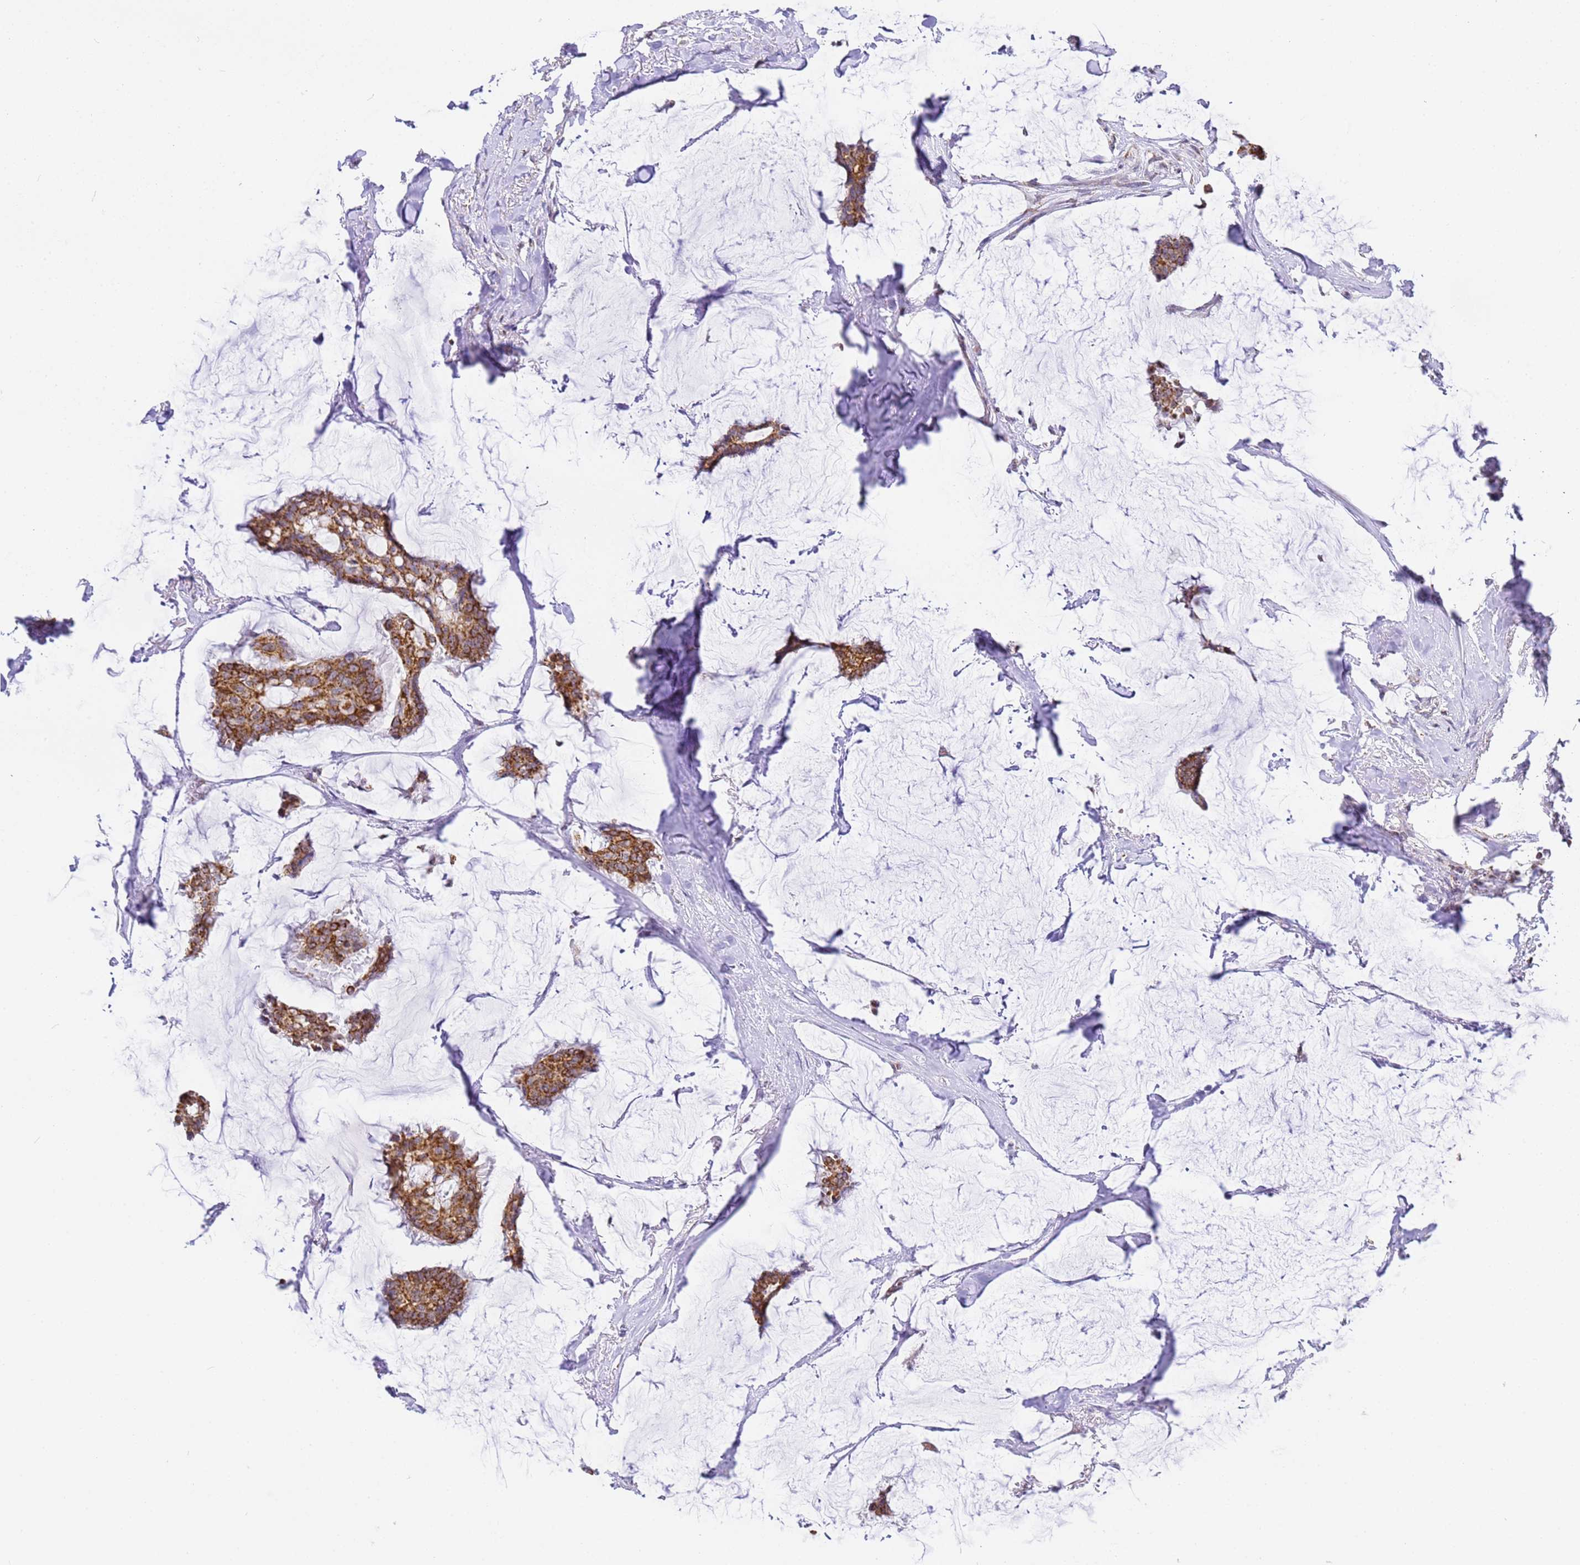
{"staining": {"intensity": "strong", "quantity": ">75%", "location": "cytoplasmic/membranous"}, "tissue": "breast cancer", "cell_type": "Tumor cells", "image_type": "cancer", "snomed": [{"axis": "morphology", "description": "Duct carcinoma"}, {"axis": "topography", "description": "Breast"}], "caption": "Protein expression analysis of human intraductal carcinoma (breast) reveals strong cytoplasmic/membranous staining in about >75% of tumor cells. The protein is shown in brown color, while the nuclei are stained blue.", "gene": "HSPE1", "patient": {"sex": "female", "age": 93}}